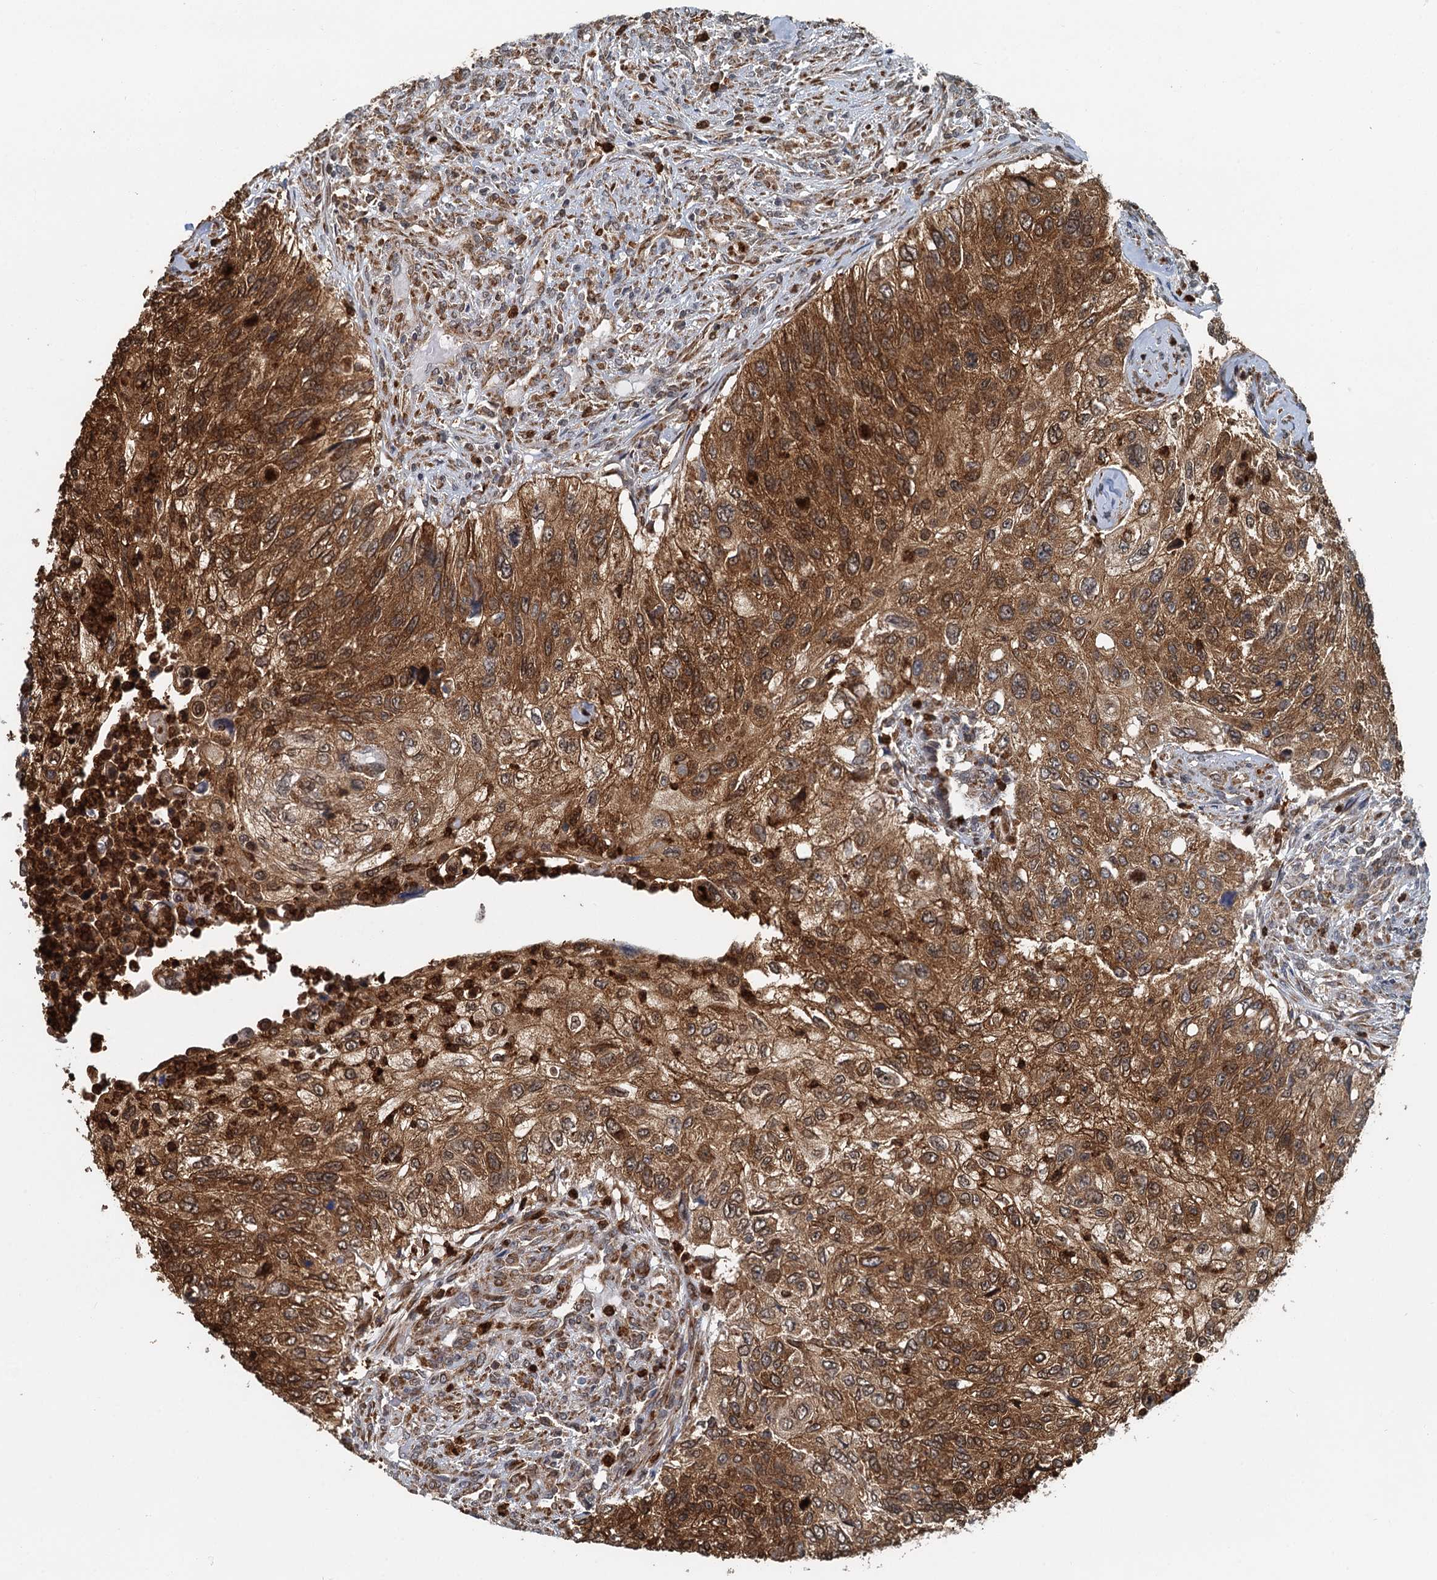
{"staining": {"intensity": "strong", "quantity": ">75%", "location": "cytoplasmic/membranous"}, "tissue": "urothelial cancer", "cell_type": "Tumor cells", "image_type": "cancer", "snomed": [{"axis": "morphology", "description": "Urothelial carcinoma, High grade"}, {"axis": "topography", "description": "Urinary bladder"}], "caption": "A brown stain shows strong cytoplasmic/membranous expression of a protein in urothelial cancer tumor cells.", "gene": "GPI", "patient": {"sex": "female", "age": 60}}